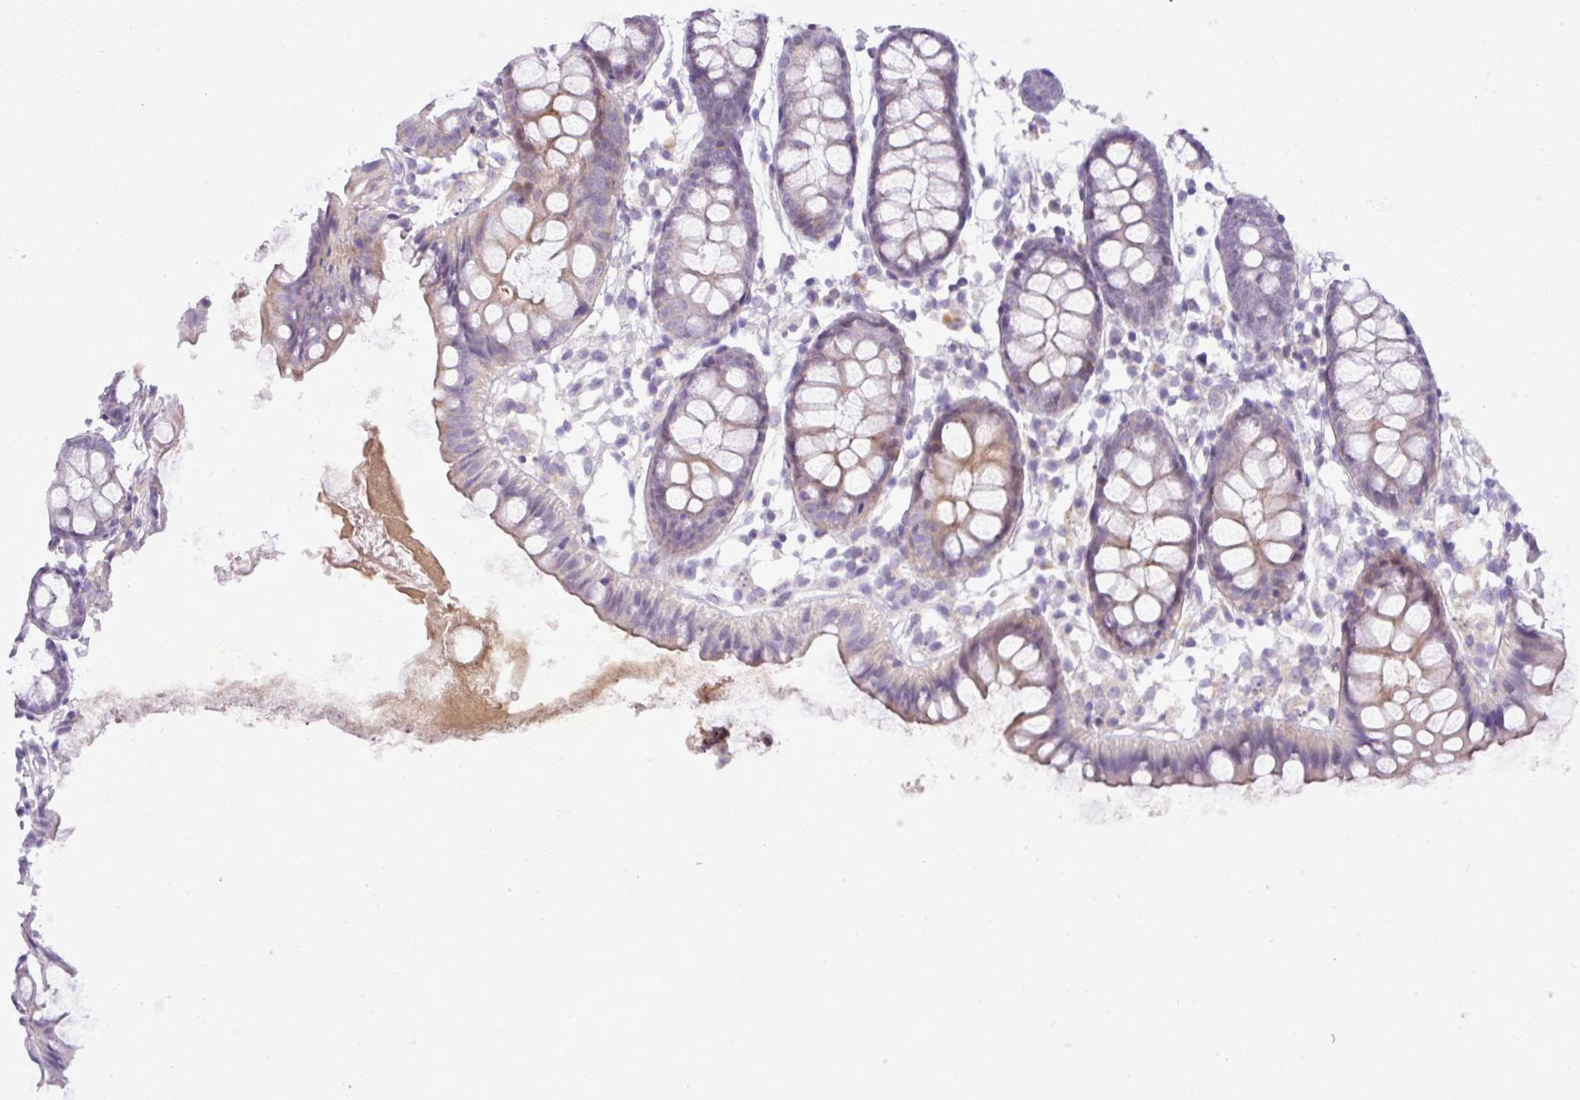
{"staining": {"intensity": "weak", "quantity": "25%-75%", "location": "cytoplasmic/membranous"}, "tissue": "colon", "cell_type": "Endothelial cells", "image_type": "normal", "snomed": [{"axis": "morphology", "description": "Normal tissue, NOS"}, {"axis": "topography", "description": "Colon"}], "caption": "High-power microscopy captured an IHC image of unremarkable colon, revealing weak cytoplasmic/membranous expression in about 25%-75% of endothelial cells. The staining was performed using DAB, with brown indicating positive protein expression. Nuclei are stained blue with hematoxylin.", "gene": "C4A", "patient": {"sex": "female", "age": 84}}